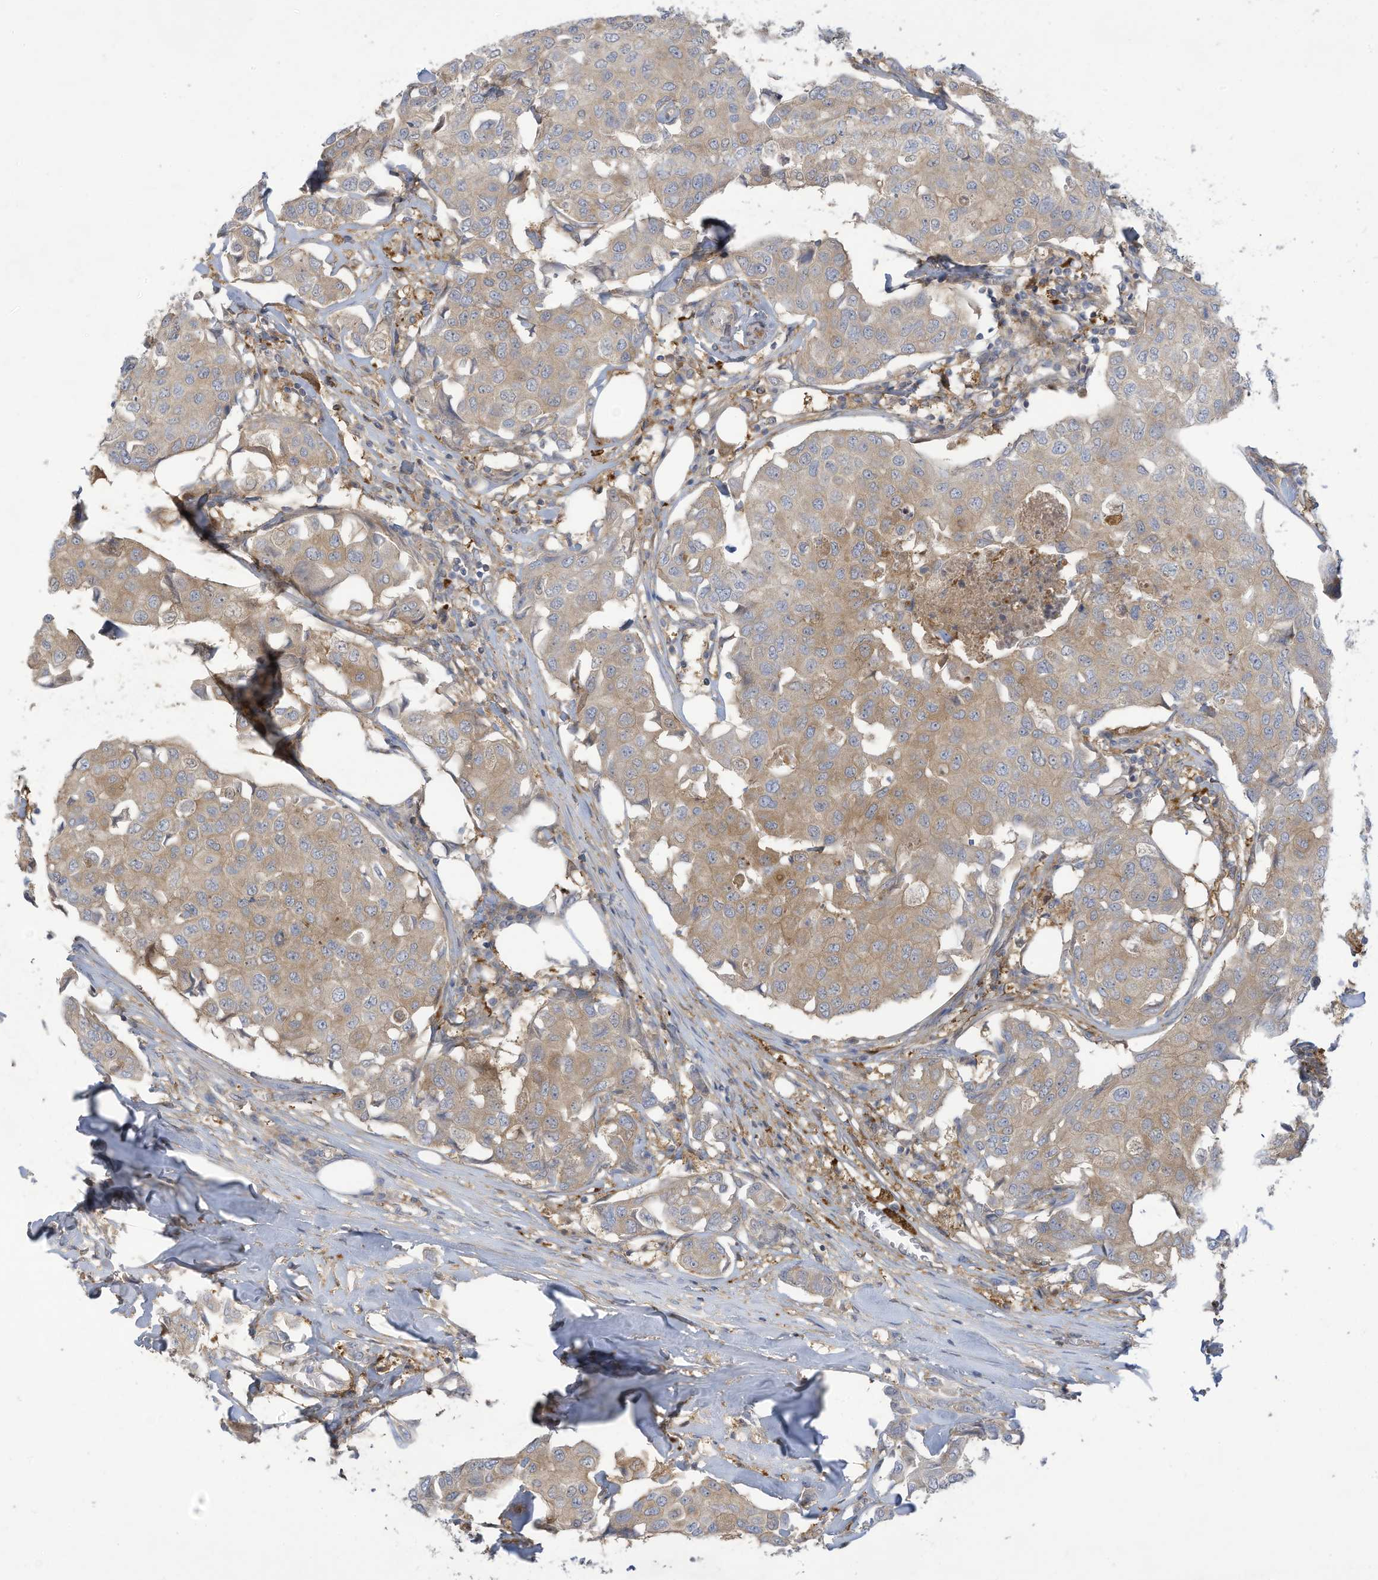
{"staining": {"intensity": "weak", "quantity": "25%-75%", "location": "cytoplasmic/membranous"}, "tissue": "breast cancer", "cell_type": "Tumor cells", "image_type": "cancer", "snomed": [{"axis": "morphology", "description": "Duct carcinoma"}, {"axis": "topography", "description": "Breast"}], "caption": "Breast infiltrating ductal carcinoma stained for a protein (brown) reveals weak cytoplasmic/membranous positive staining in about 25%-75% of tumor cells.", "gene": "ADI1", "patient": {"sex": "female", "age": 80}}